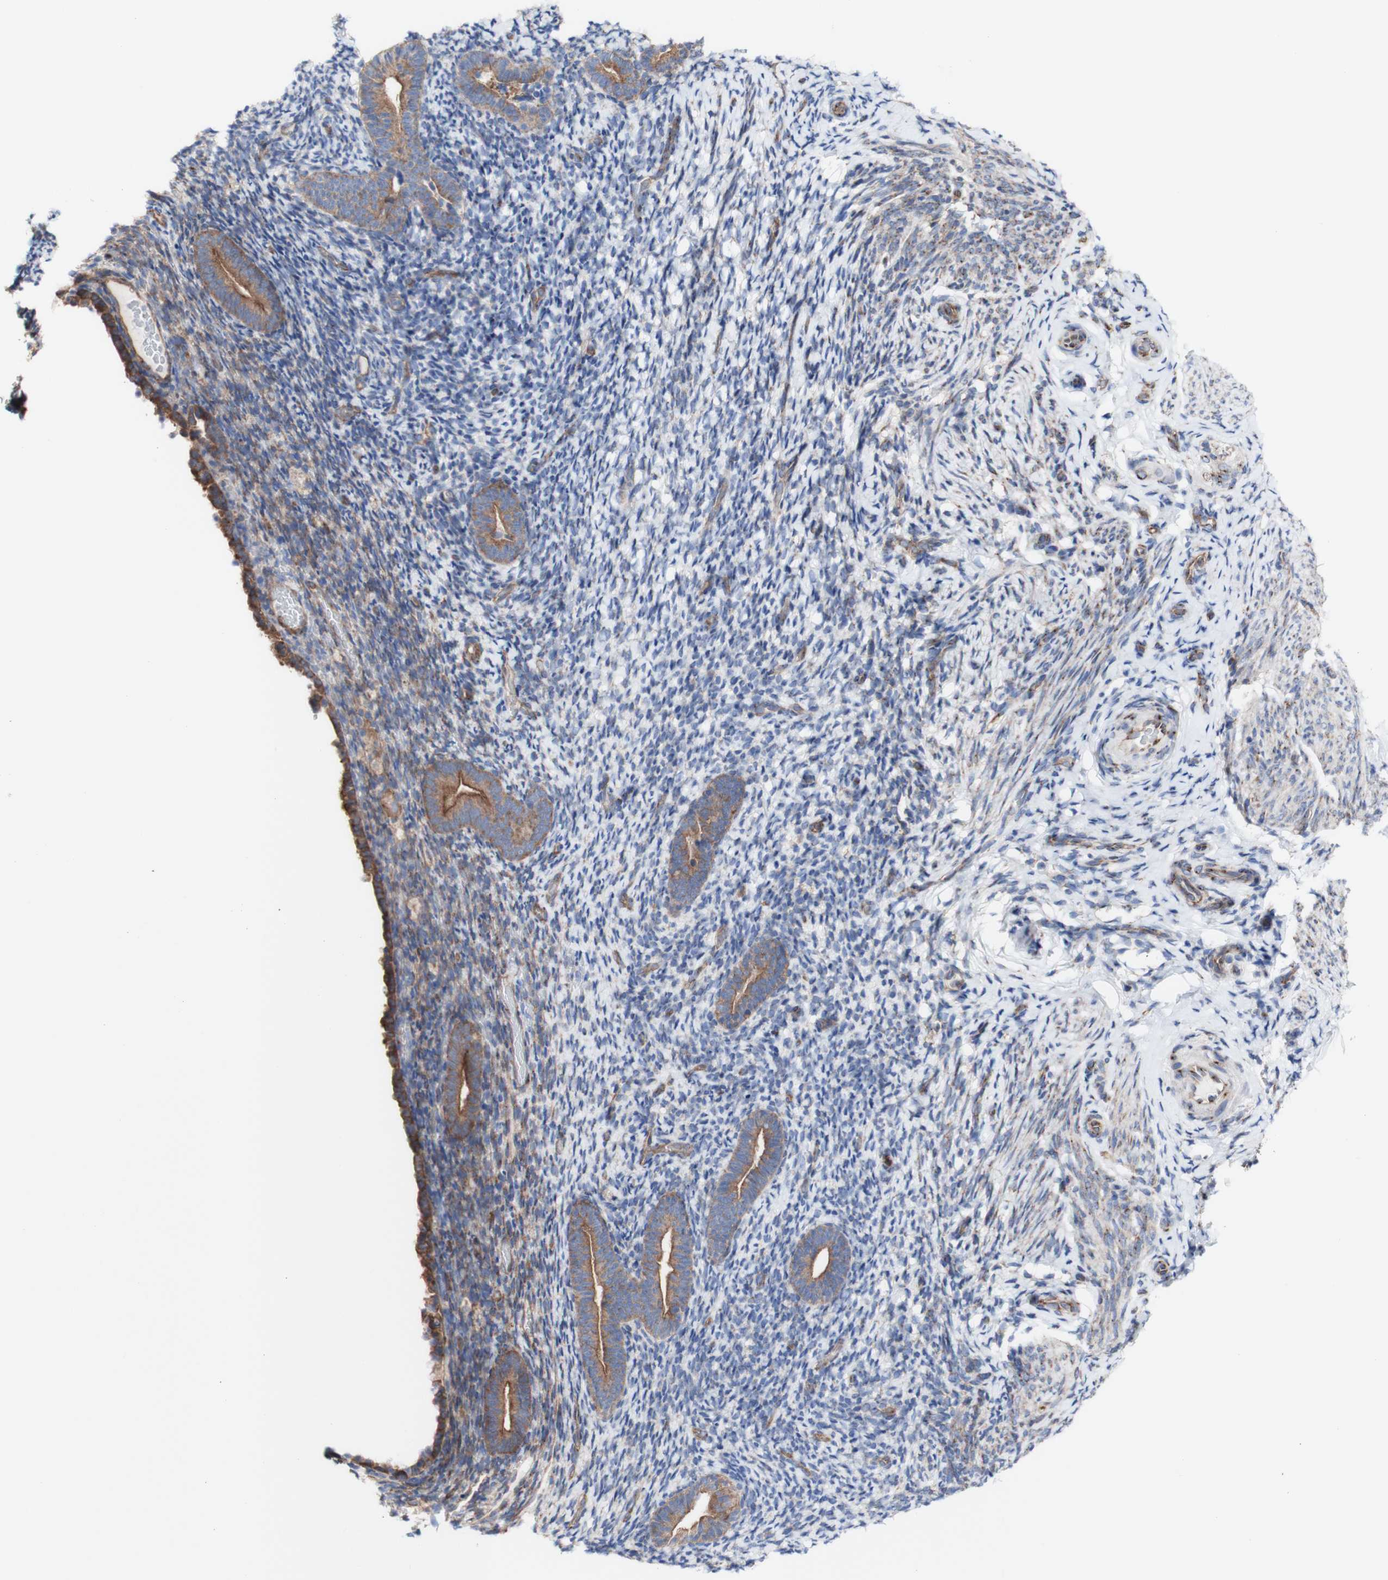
{"staining": {"intensity": "weak", "quantity": ">75%", "location": "cytoplasmic/membranous"}, "tissue": "endometrium", "cell_type": "Cells in endometrial stroma", "image_type": "normal", "snomed": [{"axis": "morphology", "description": "Normal tissue, NOS"}, {"axis": "topography", "description": "Endometrium"}], "caption": "This image exhibits immunohistochemistry (IHC) staining of normal human endometrium, with low weak cytoplasmic/membranous expression in approximately >75% of cells in endometrial stroma.", "gene": "LRIG3", "patient": {"sex": "female", "age": 51}}